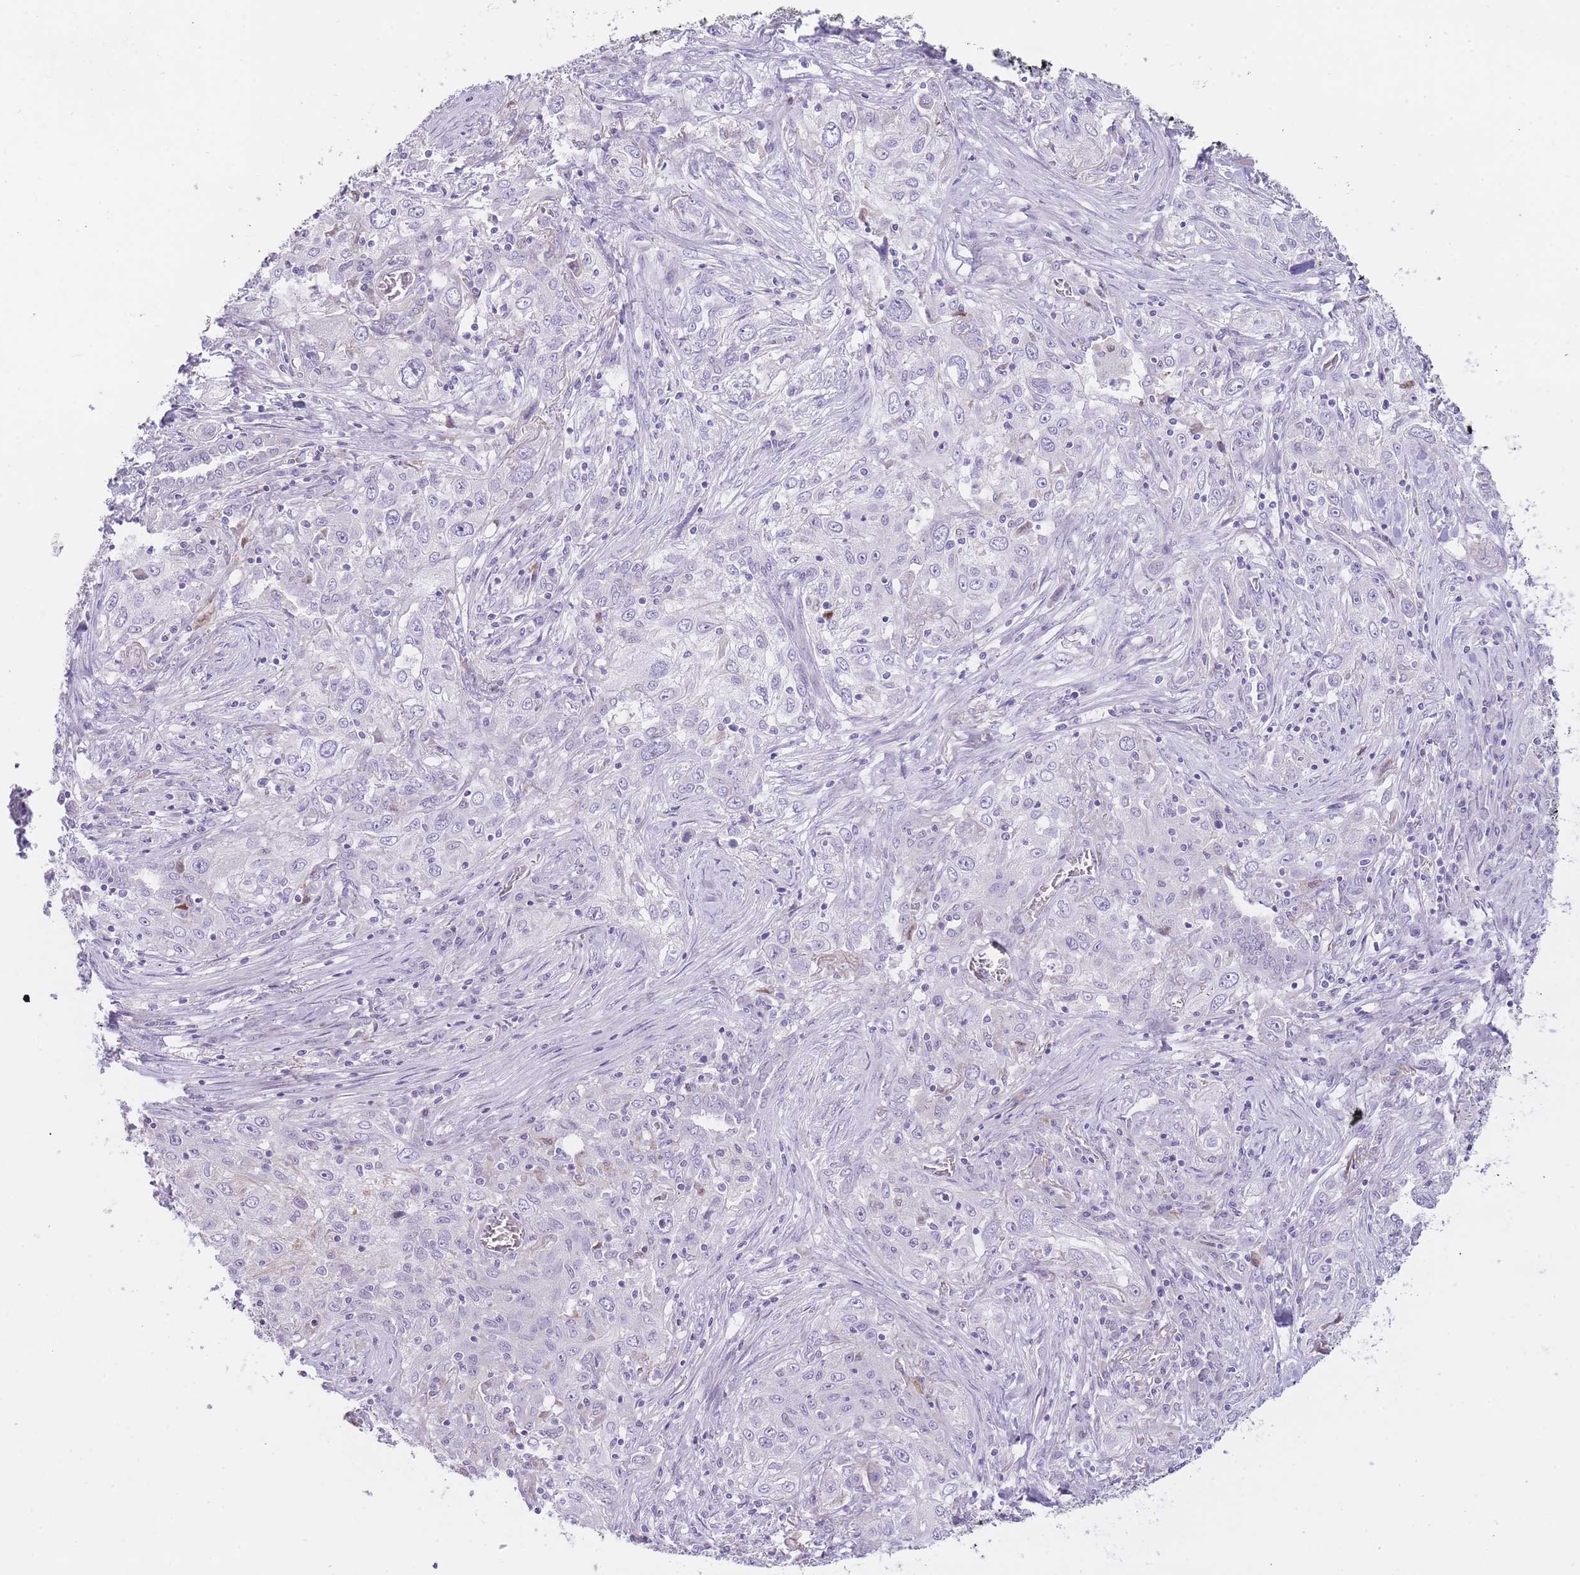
{"staining": {"intensity": "negative", "quantity": "none", "location": "none"}, "tissue": "lung cancer", "cell_type": "Tumor cells", "image_type": "cancer", "snomed": [{"axis": "morphology", "description": "Squamous cell carcinoma, NOS"}, {"axis": "topography", "description": "Lung"}], "caption": "Tumor cells are negative for protein expression in human lung squamous cell carcinoma. Brightfield microscopy of immunohistochemistry (IHC) stained with DAB (brown) and hematoxylin (blue), captured at high magnification.", "gene": "IMPG1", "patient": {"sex": "female", "age": 69}}